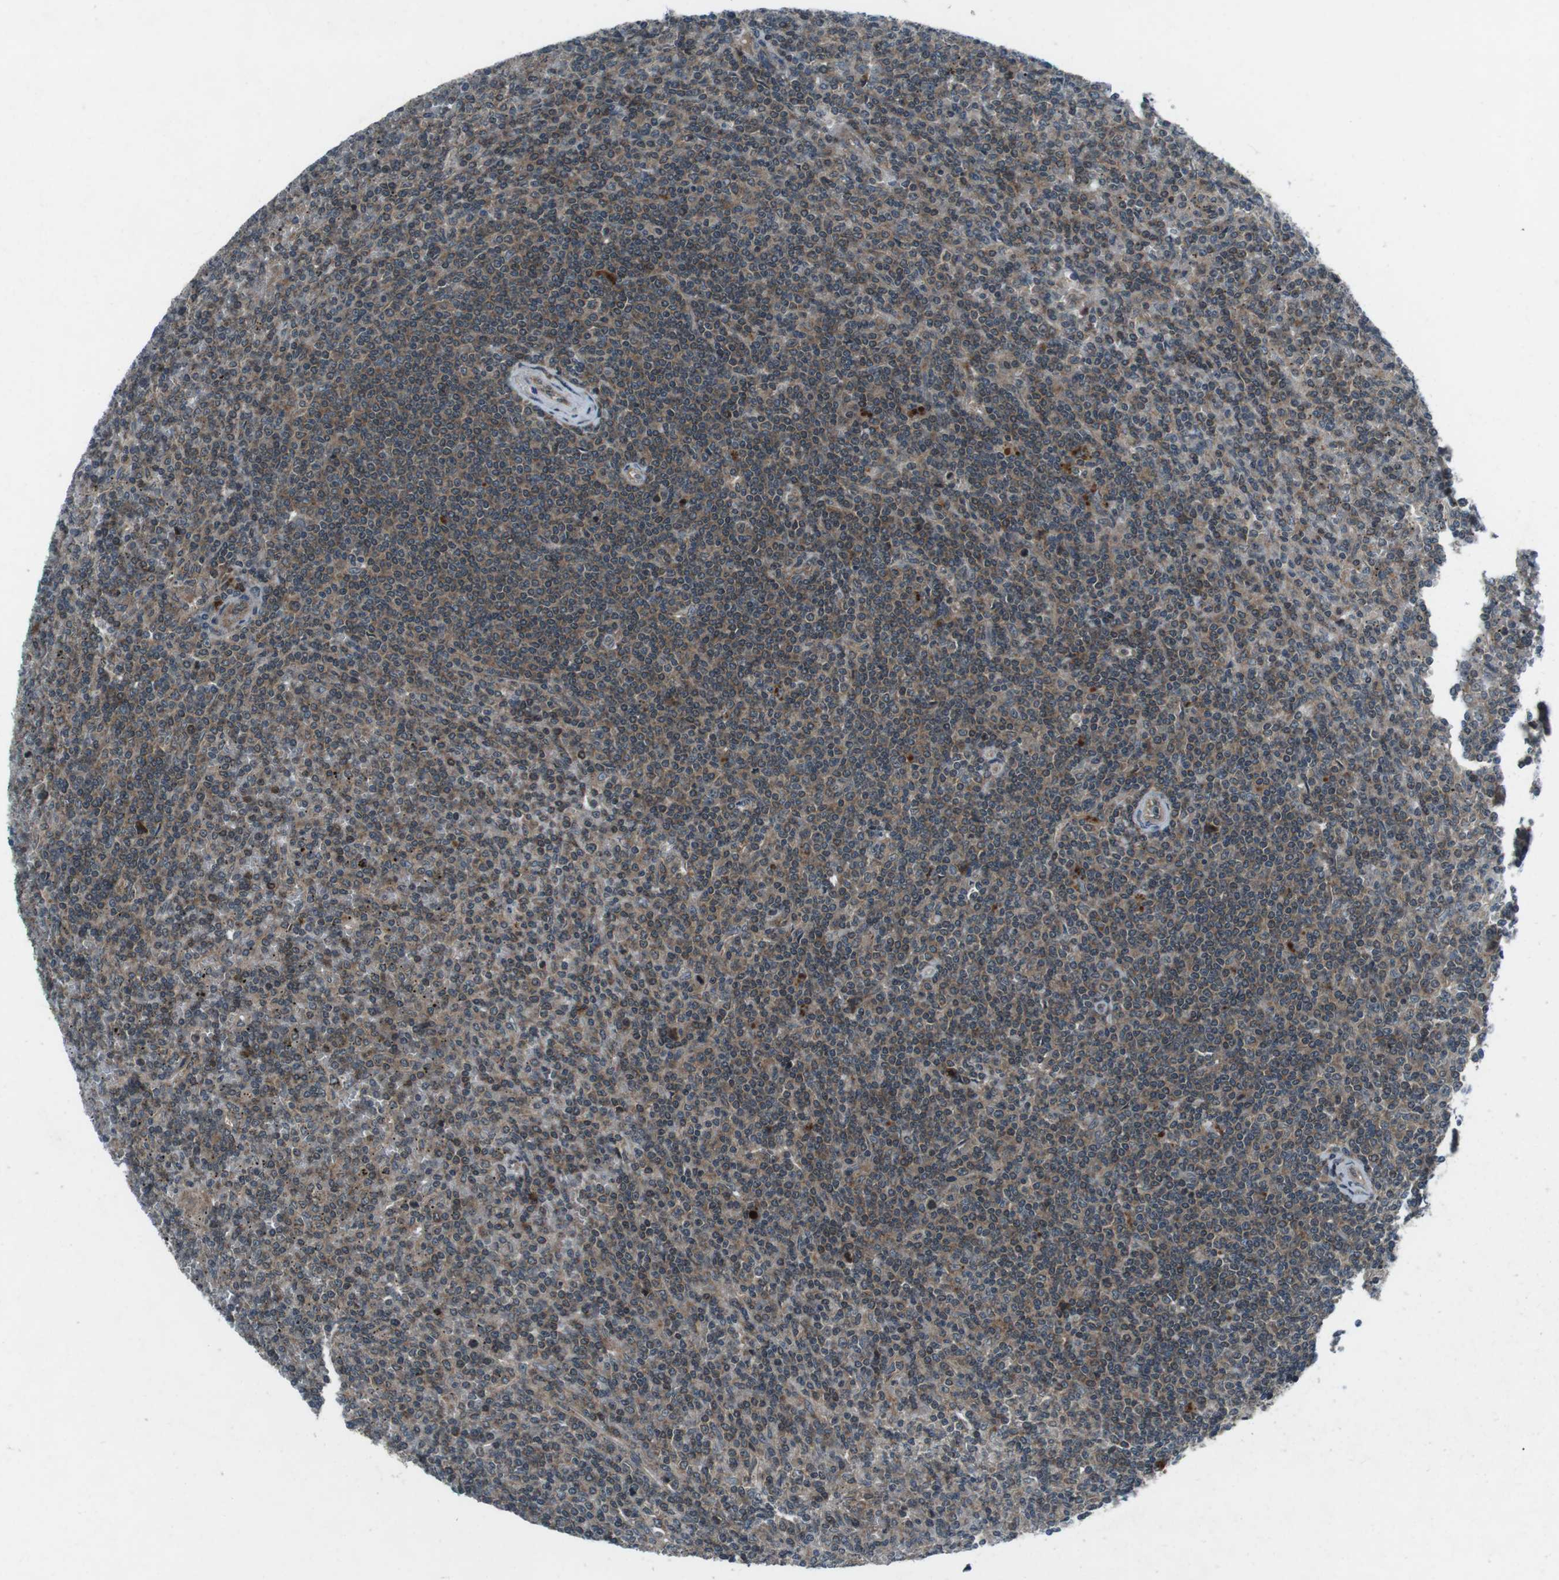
{"staining": {"intensity": "moderate", "quantity": "25%-75%", "location": "cytoplasmic/membranous"}, "tissue": "lymphoma", "cell_type": "Tumor cells", "image_type": "cancer", "snomed": [{"axis": "morphology", "description": "Malignant lymphoma, non-Hodgkin's type, Low grade"}, {"axis": "topography", "description": "Spleen"}], "caption": "Low-grade malignant lymphoma, non-Hodgkin's type stained for a protein exhibits moderate cytoplasmic/membranous positivity in tumor cells.", "gene": "CDK16", "patient": {"sex": "female", "age": 19}}